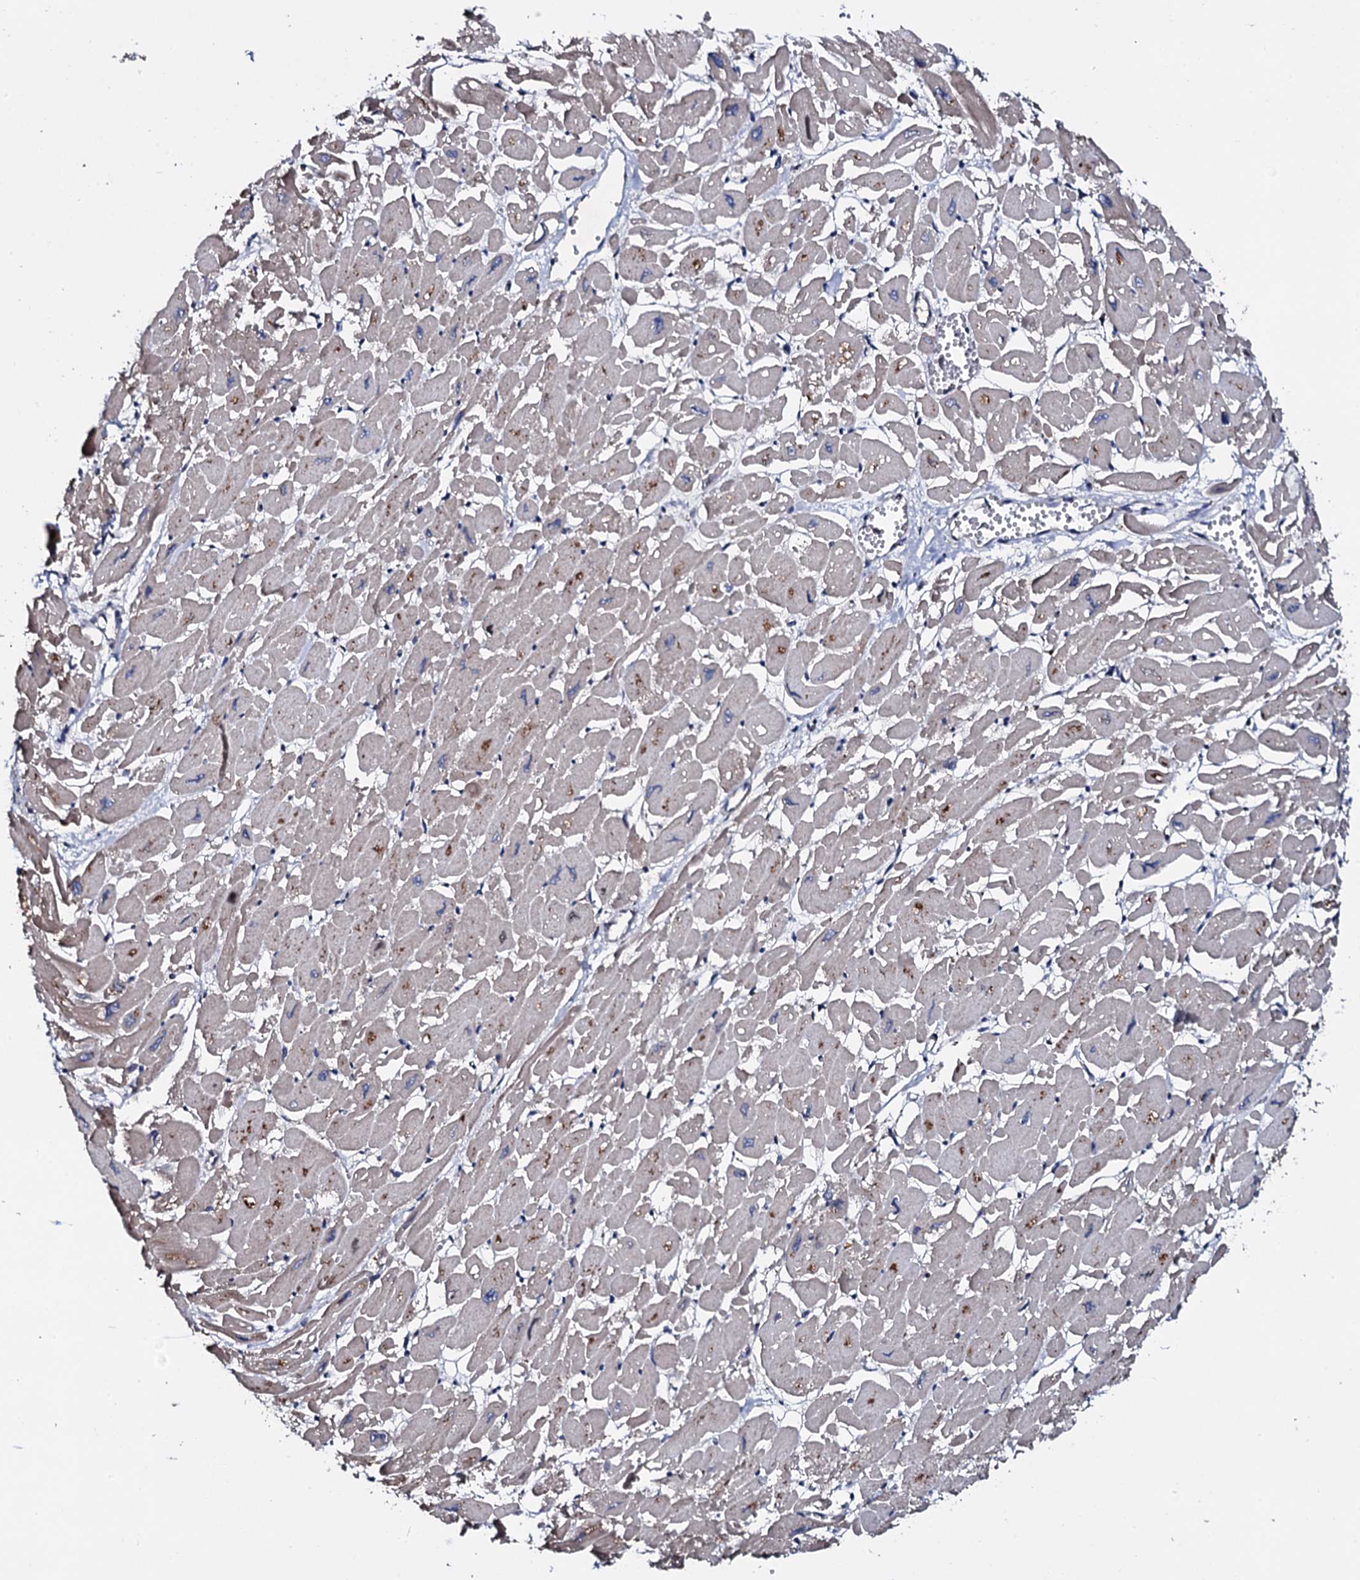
{"staining": {"intensity": "weak", "quantity": "<25%", "location": "cytoplasmic/membranous"}, "tissue": "heart muscle", "cell_type": "Cardiomyocytes", "image_type": "normal", "snomed": [{"axis": "morphology", "description": "Normal tissue, NOS"}, {"axis": "topography", "description": "Heart"}], "caption": "DAB (3,3'-diaminobenzidine) immunohistochemical staining of benign heart muscle shows no significant expression in cardiomyocytes.", "gene": "PLET1", "patient": {"sex": "male", "age": 54}}